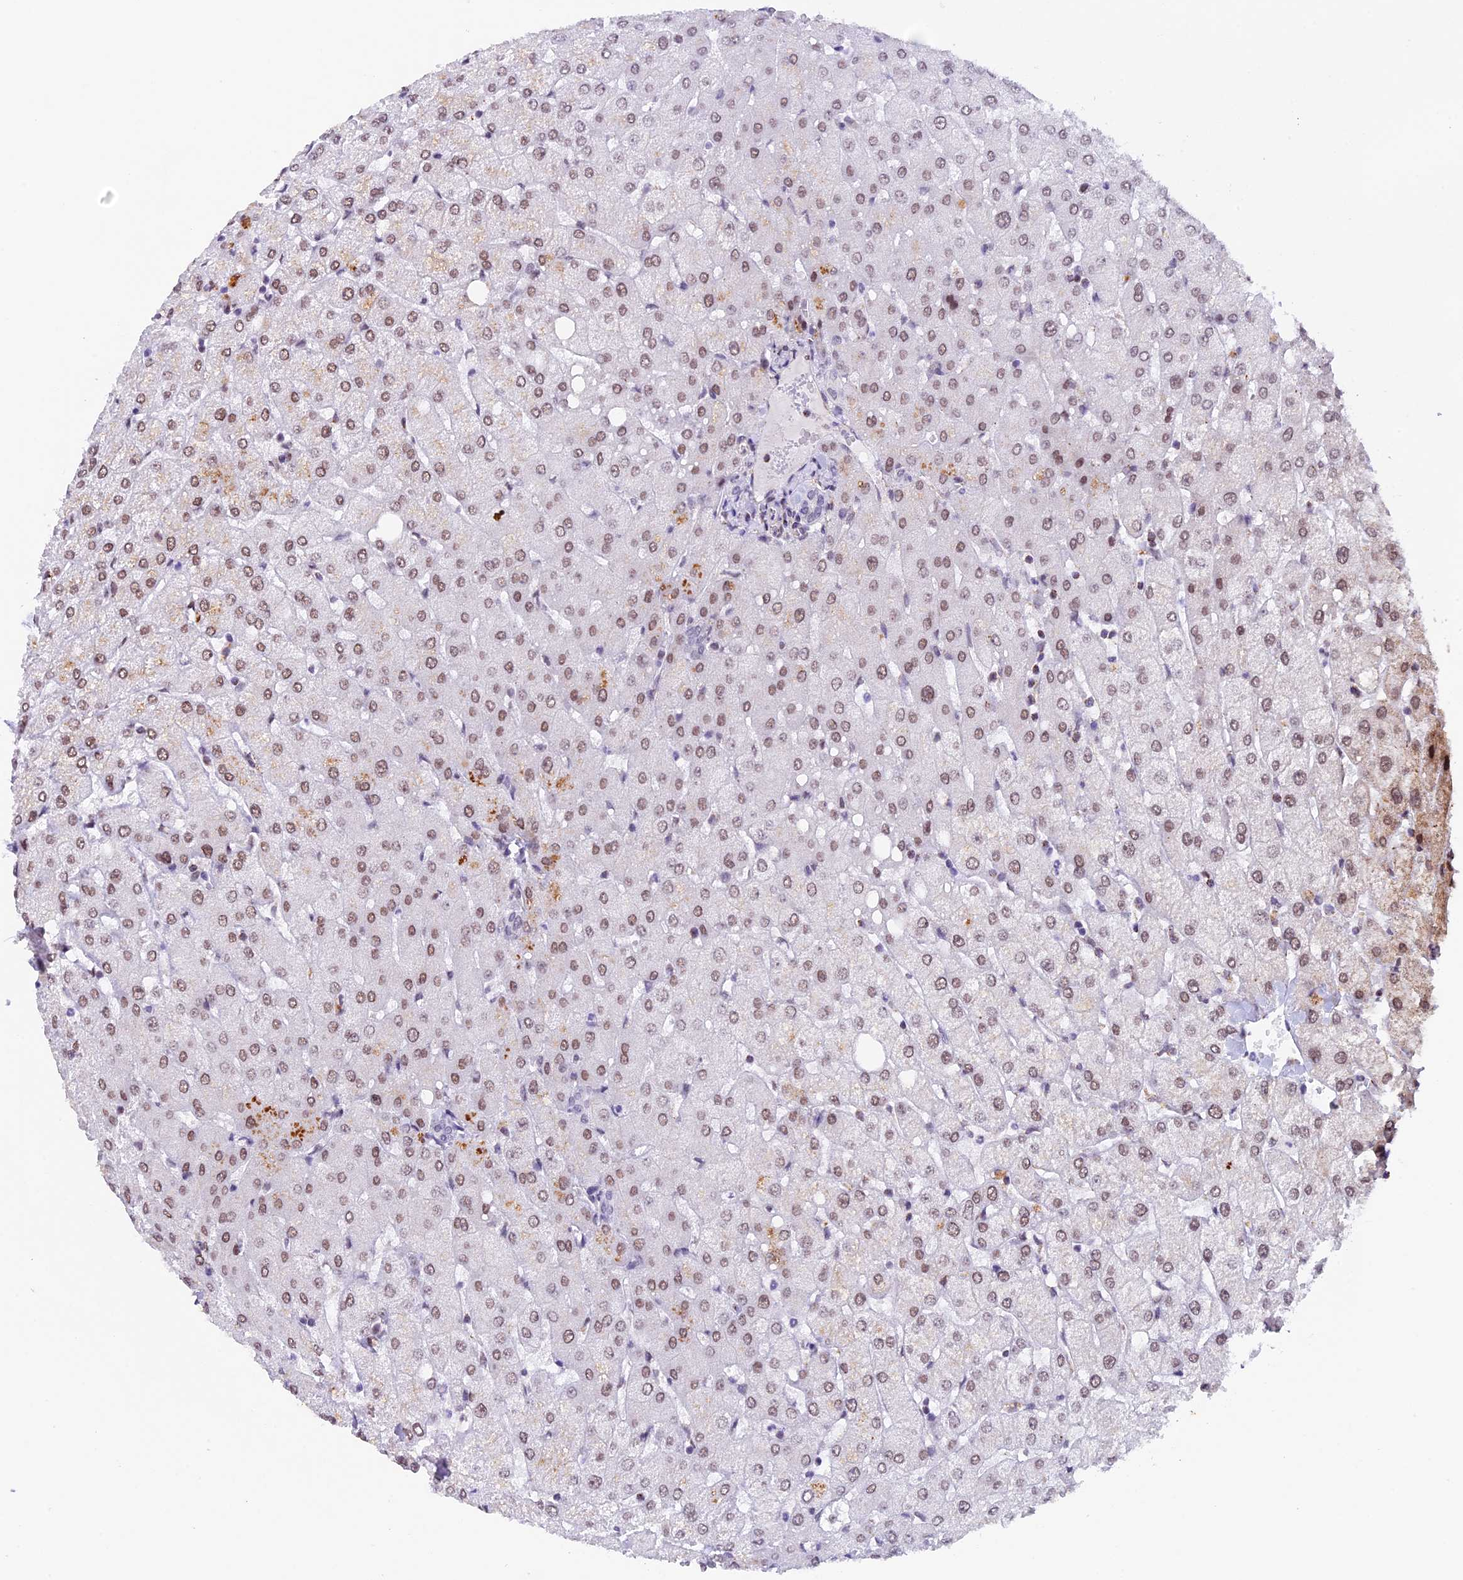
{"staining": {"intensity": "negative", "quantity": "none", "location": "none"}, "tissue": "liver", "cell_type": "Cholangiocytes", "image_type": "normal", "snomed": [{"axis": "morphology", "description": "Normal tissue, NOS"}, {"axis": "topography", "description": "Liver"}], "caption": "Immunohistochemistry (IHC) histopathology image of unremarkable liver stained for a protein (brown), which shows no positivity in cholangiocytes. (Brightfield microscopy of DAB (3,3'-diaminobenzidine) immunohistochemistry (IHC) at high magnification).", "gene": "TFAM", "patient": {"sex": "female", "age": 54}}